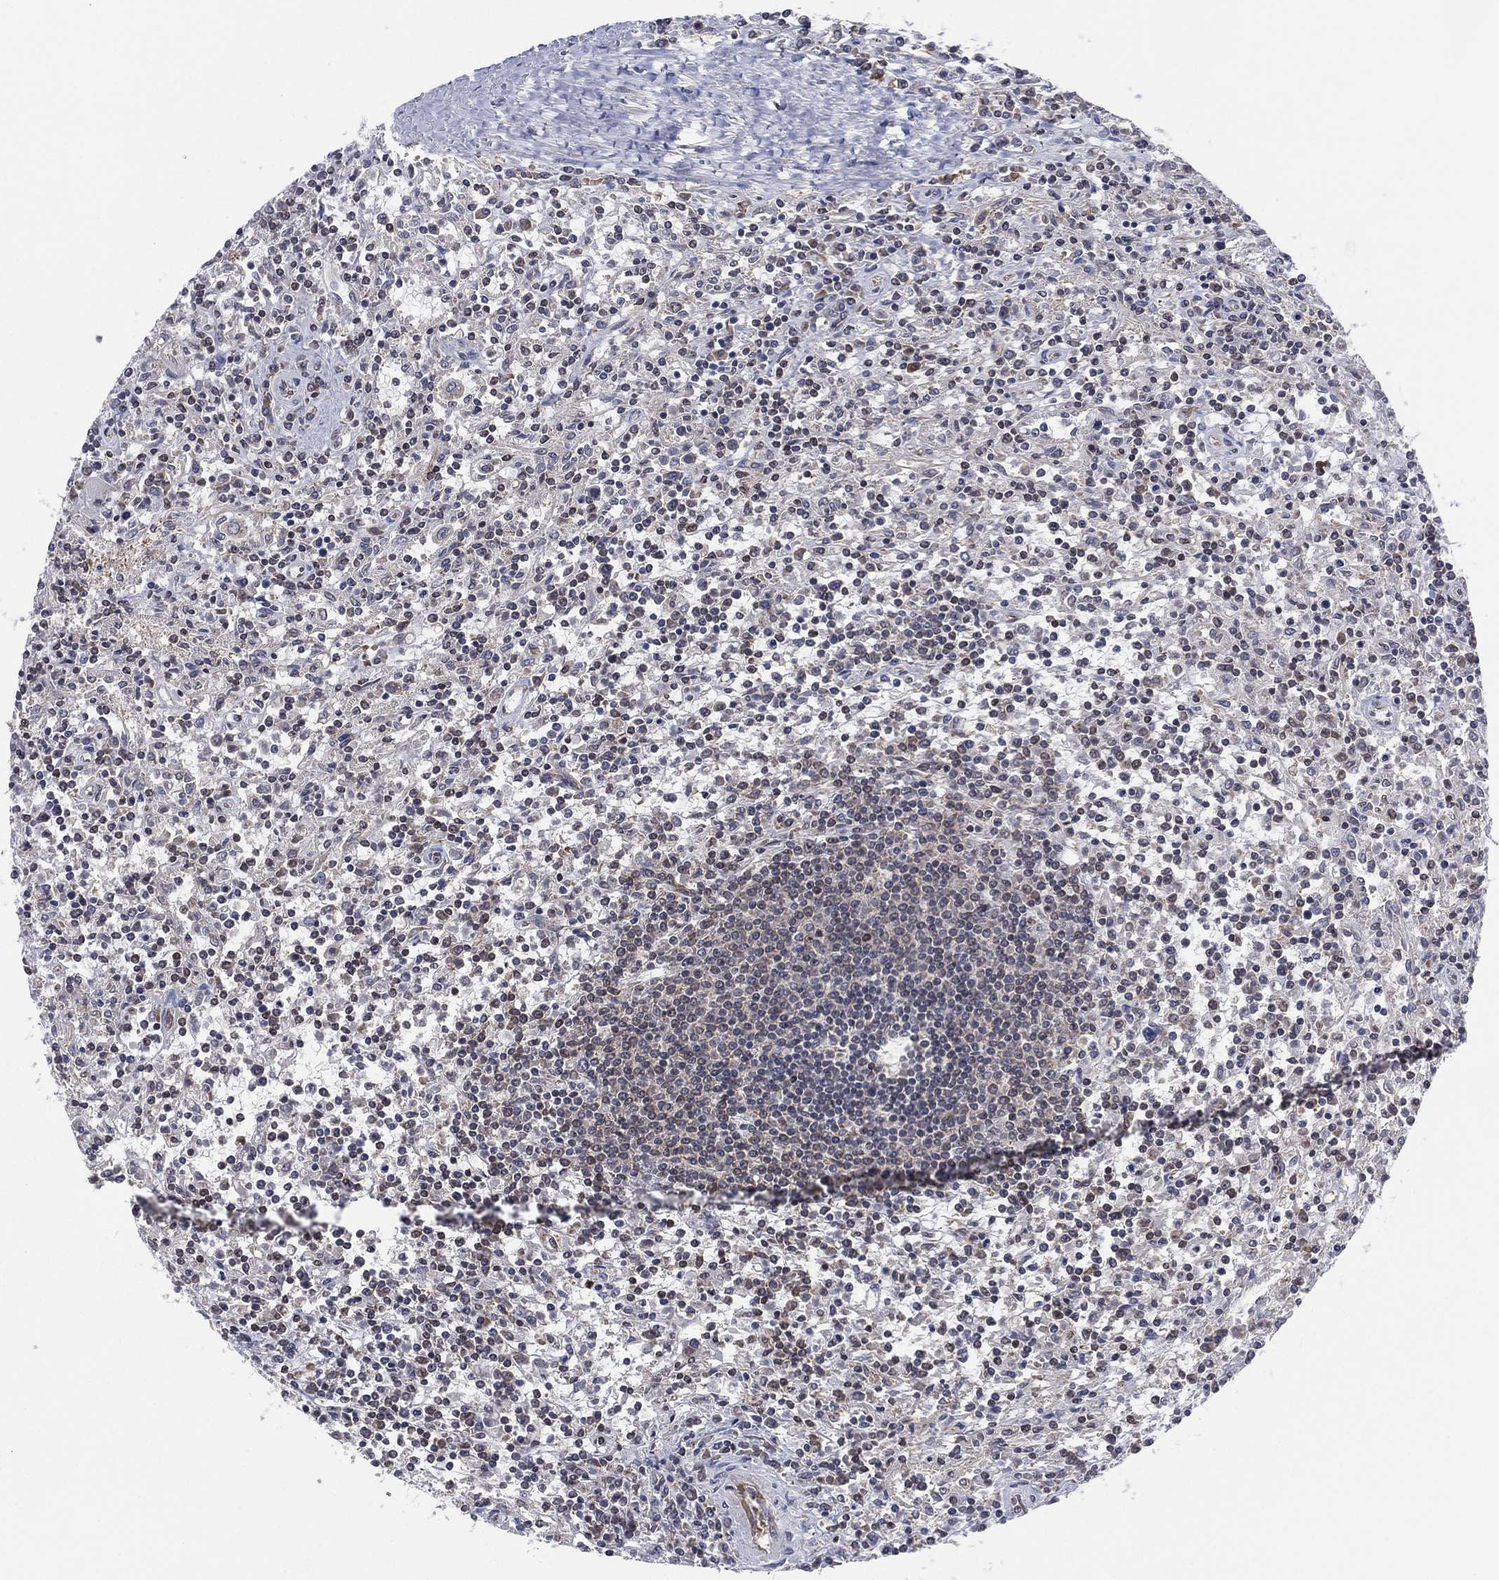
{"staining": {"intensity": "negative", "quantity": "none", "location": "none"}, "tissue": "lymphoma", "cell_type": "Tumor cells", "image_type": "cancer", "snomed": [{"axis": "morphology", "description": "Malignant lymphoma, non-Hodgkin's type, Low grade"}, {"axis": "topography", "description": "Spleen"}], "caption": "This is a histopathology image of immunohistochemistry (IHC) staining of lymphoma, which shows no staining in tumor cells.", "gene": "TMCO1", "patient": {"sex": "male", "age": 62}}